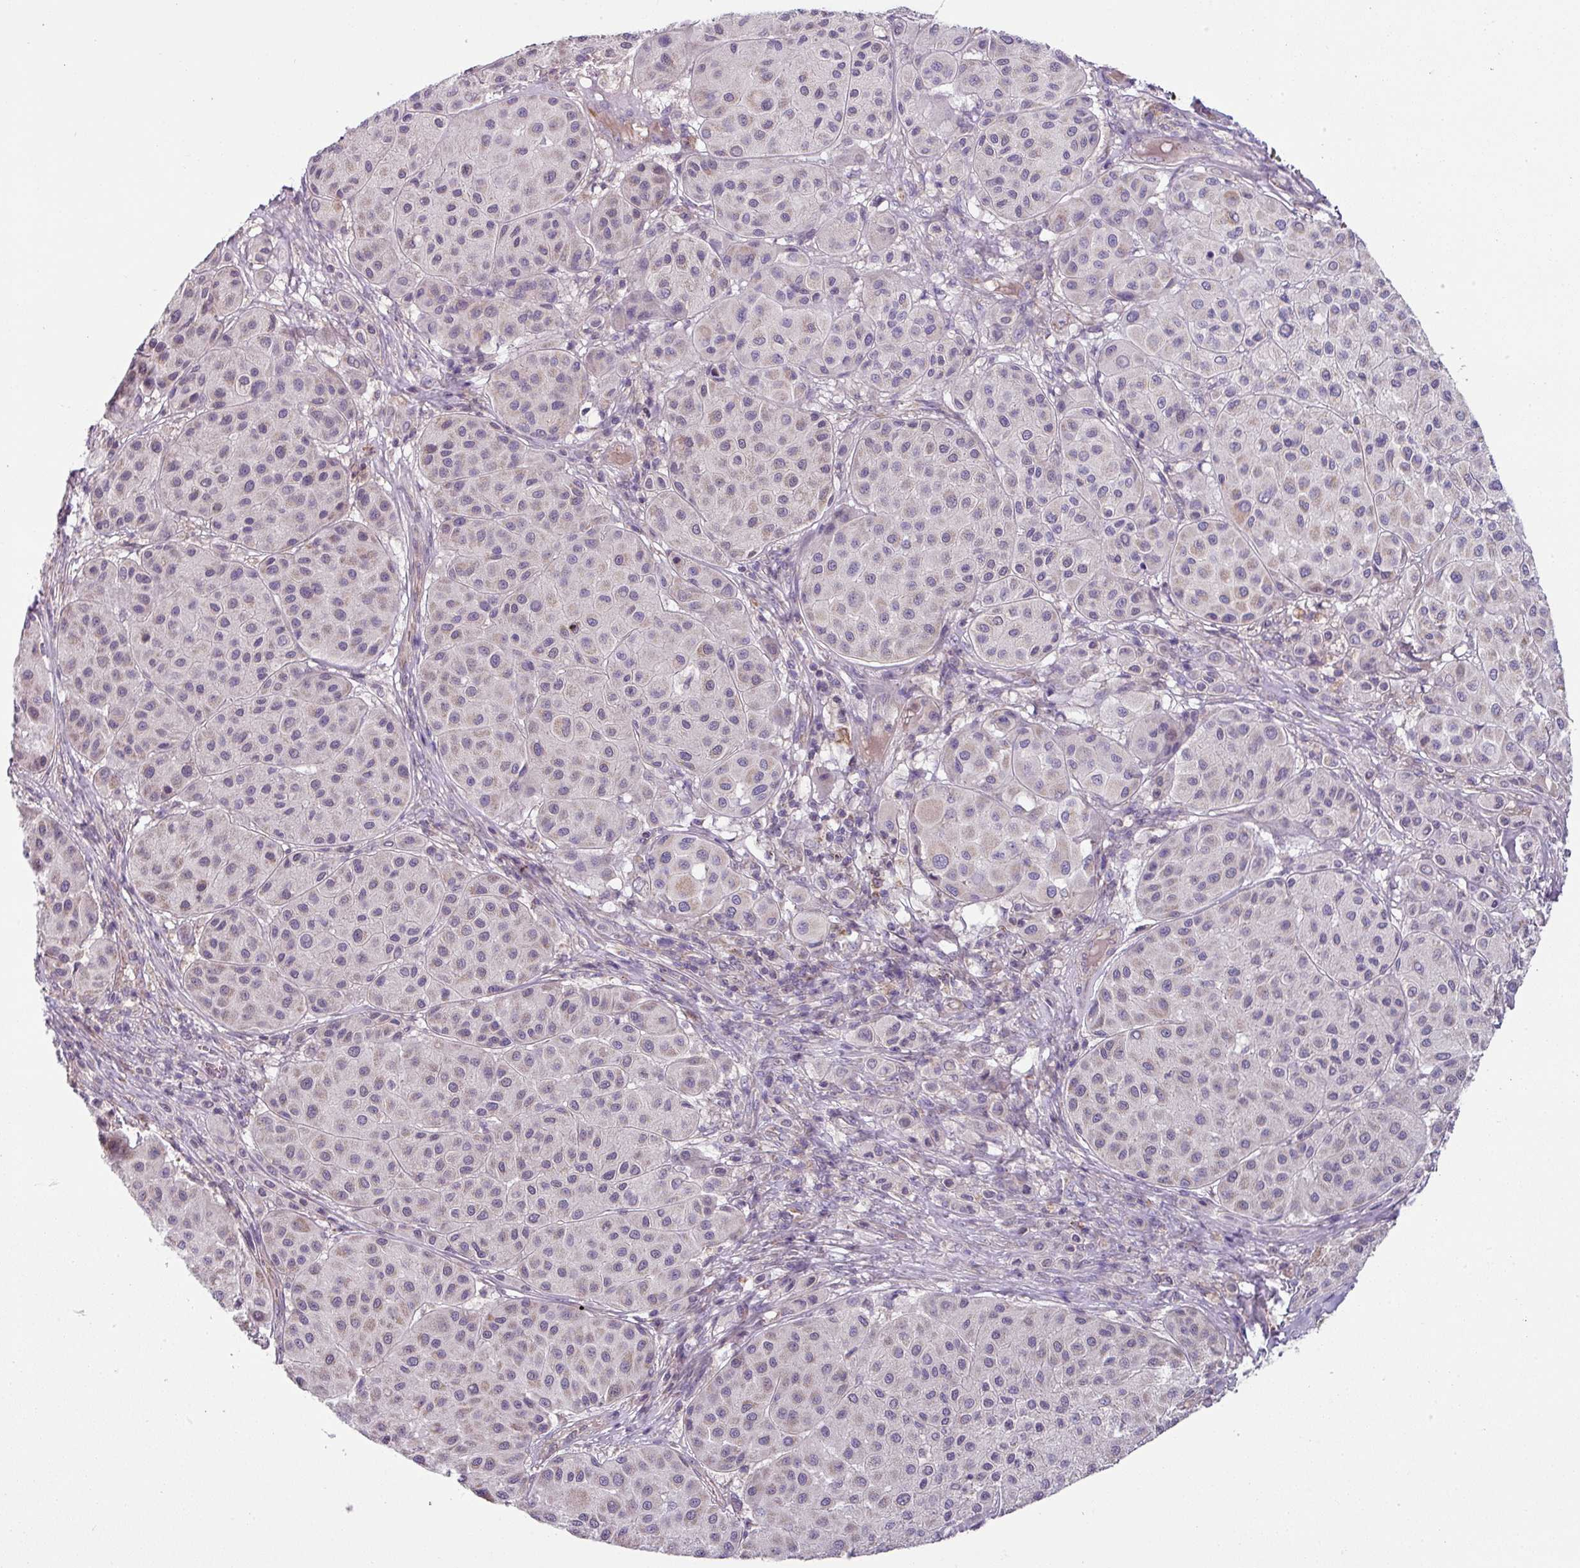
{"staining": {"intensity": "weak", "quantity": "<25%", "location": "cytoplasmic/membranous"}, "tissue": "melanoma", "cell_type": "Tumor cells", "image_type": "cancer", "snomed": [{"axis": "morphology", "description": "Malignant melanoma, Metastatic site"}, {"axis": "topography", "description": "Smooth muscle"}], "caption": "Tumor cells are negative for brown protein staining in melanoma.", "gene": "LRRC9", "patient": {"sex": "male", "age": 41}}